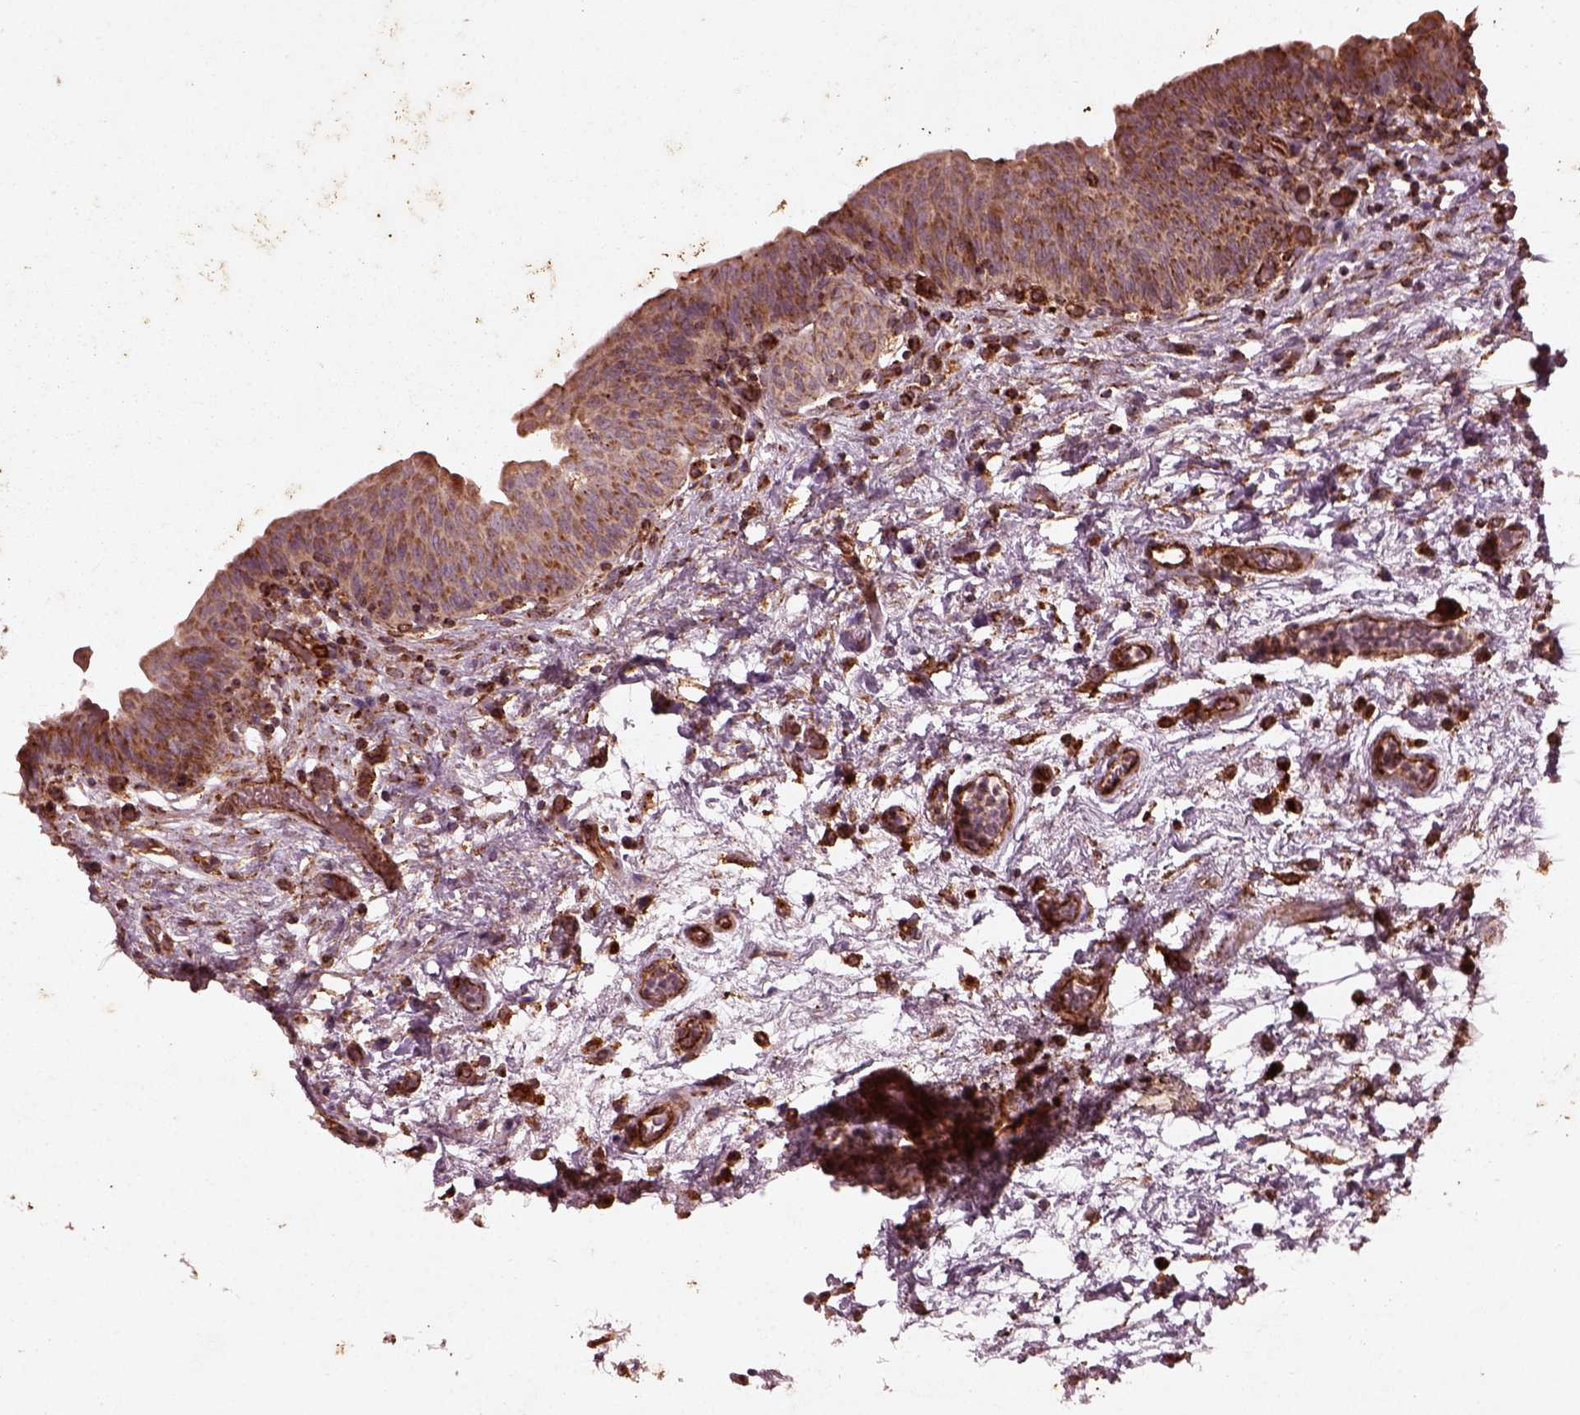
{"staining": {"intensity": "moderate", "quantity": ">75%", "location": "cytoplasmic/membranous"}, "tissue": "urinary bladder", "cell_type": "Urothelial cells", "image_type": "normal", "snomed": [{"axis": "morphology", "description": "Normal tissue, NOS"}, {"axis": "topography", "description": "Urinary bladder"}], "caption": "Human urinary bladder stained with a brown dye displays moderate cytoplasmic/membranous positive staining in about >75% of urothelial cells.", "gene": "ENSG00000285130", "patient": {"sex": "male", "age": 69}}